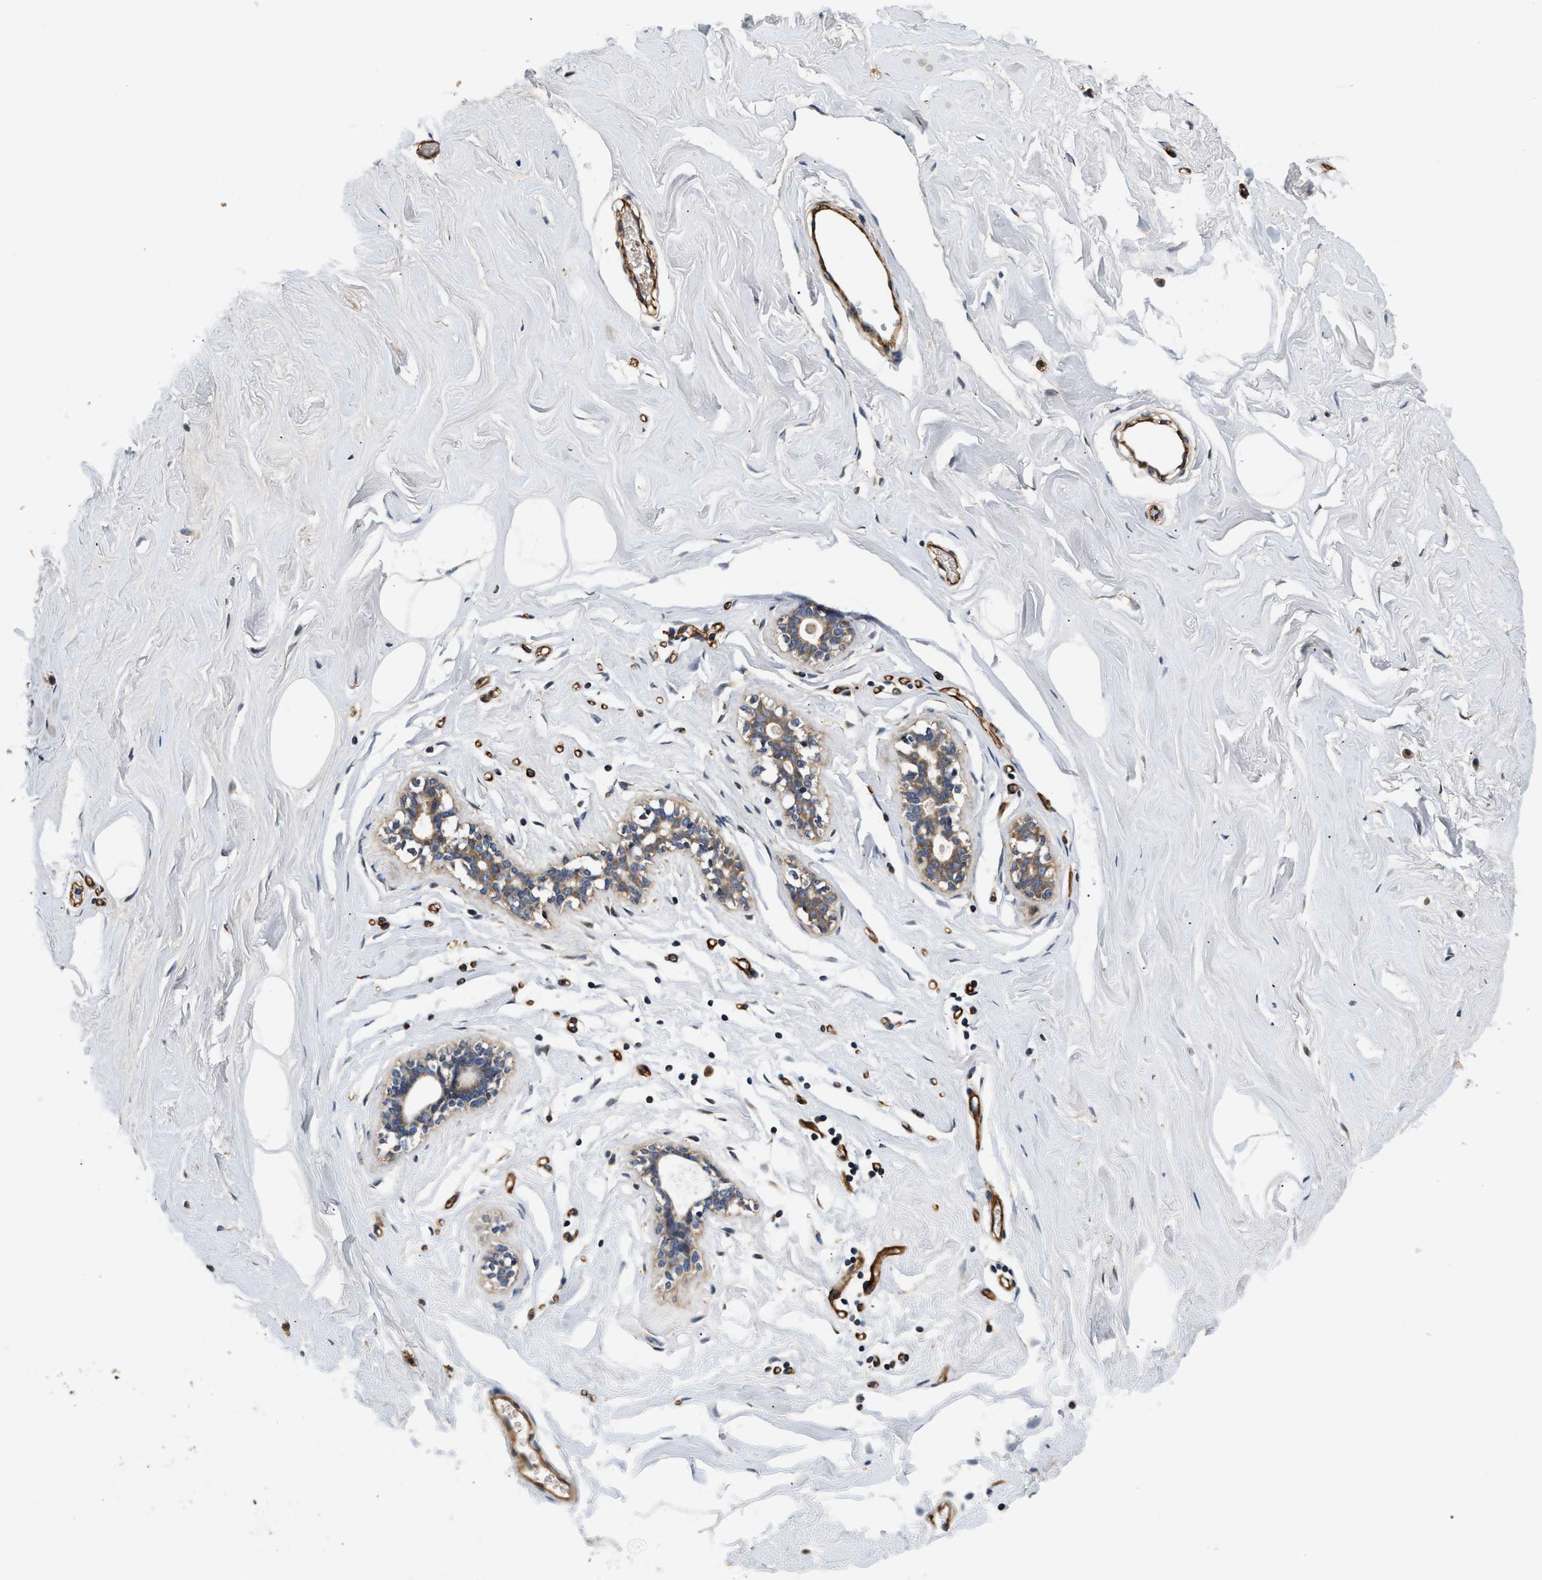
{"staining": {"intensity": "moderate", "quantity": ">75%", "location": "cytoplasmic/membranous"}, "tissue": "adipose tissue", "cell_type": "Adipocytes", "image_type": "normal", "snomed": [{"axis": "morphology", "description": "Normal tissue, NOS"}, {"axis": "morphology", "description": "Fibrosis, NOS"}, {"axis": "topography", "description": "Breast"}, {"axis": "topography", "description": "Adipose tissue"}], "caption": "IHC histopathology image of unremarkable adipose tissue stained for a protein (brown), which demonstrates medium levels of moderate cytoplasmic/membranous expression in approximately >75% of adipocytes.", "gene": "NME6", "patient": {"sex": "female", "age": 39}}